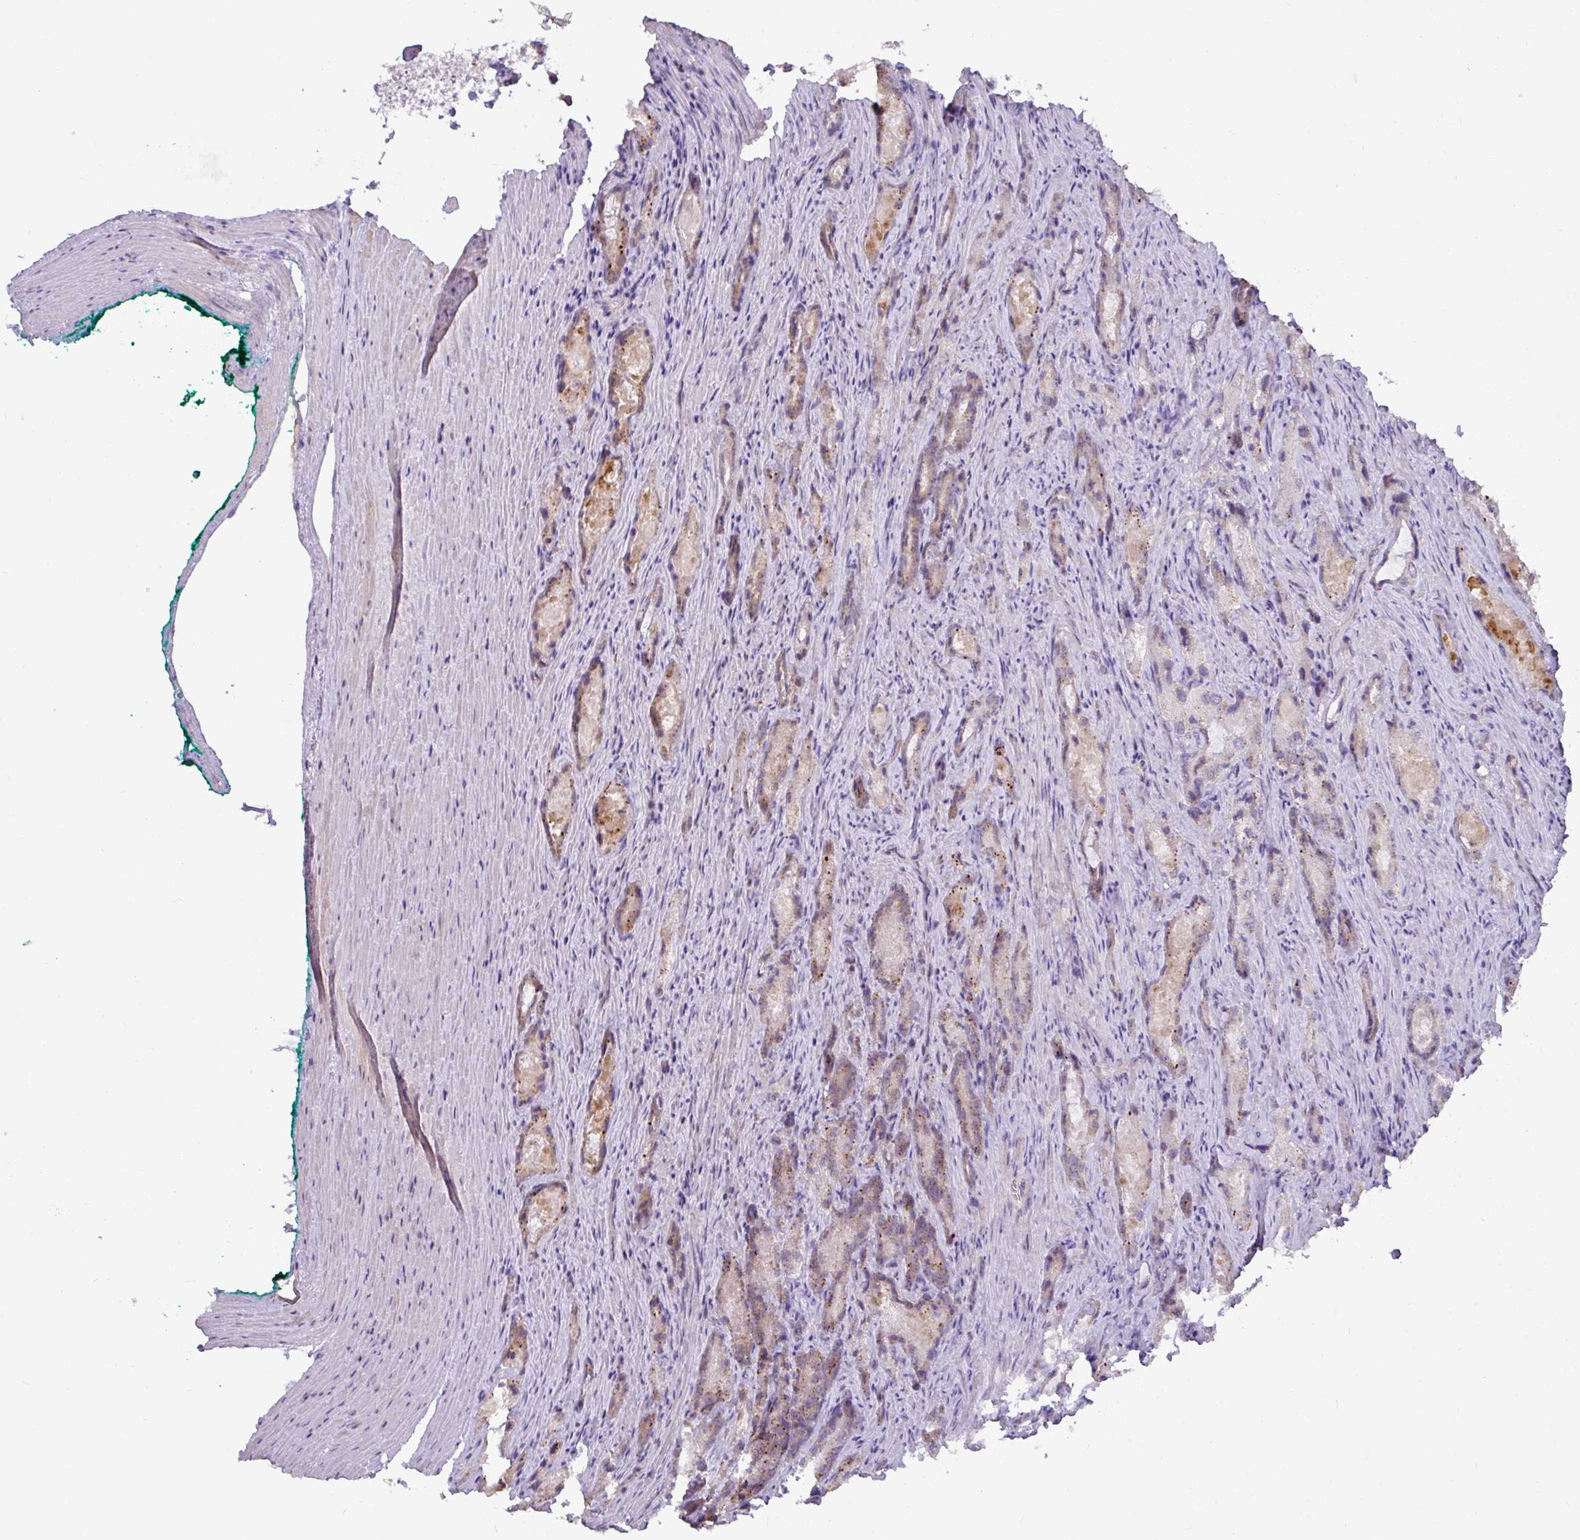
{"staining": {"intensity": "weak", "quantity": "25%-75%", "location": "cytoplasmic/membranous"}, "tissue": "prostate cancer", "cell_type": "Tumor cells", "image_type": "cancer", "snomed": [{"axis": "morphology", "description": "Adenocarcinoma, Low grade"}, {"axis": "topography", "description": "Prostate"}], "caption": "High-magnification brightfield microscopy of low-grade adenocarcinoma (prostate) stained with DAB (3,3'-diaminobenzidine) (brown) and counterstained with hematoxylin (blue). tumor cells exhibit weak cytoplasmic/membranous expression is identified in about25%-75% of cells. (IHC, brightfield microscopy, high magnification).", "gene": "GCNT7", "patient": {"sex": "male", "age": 68}}